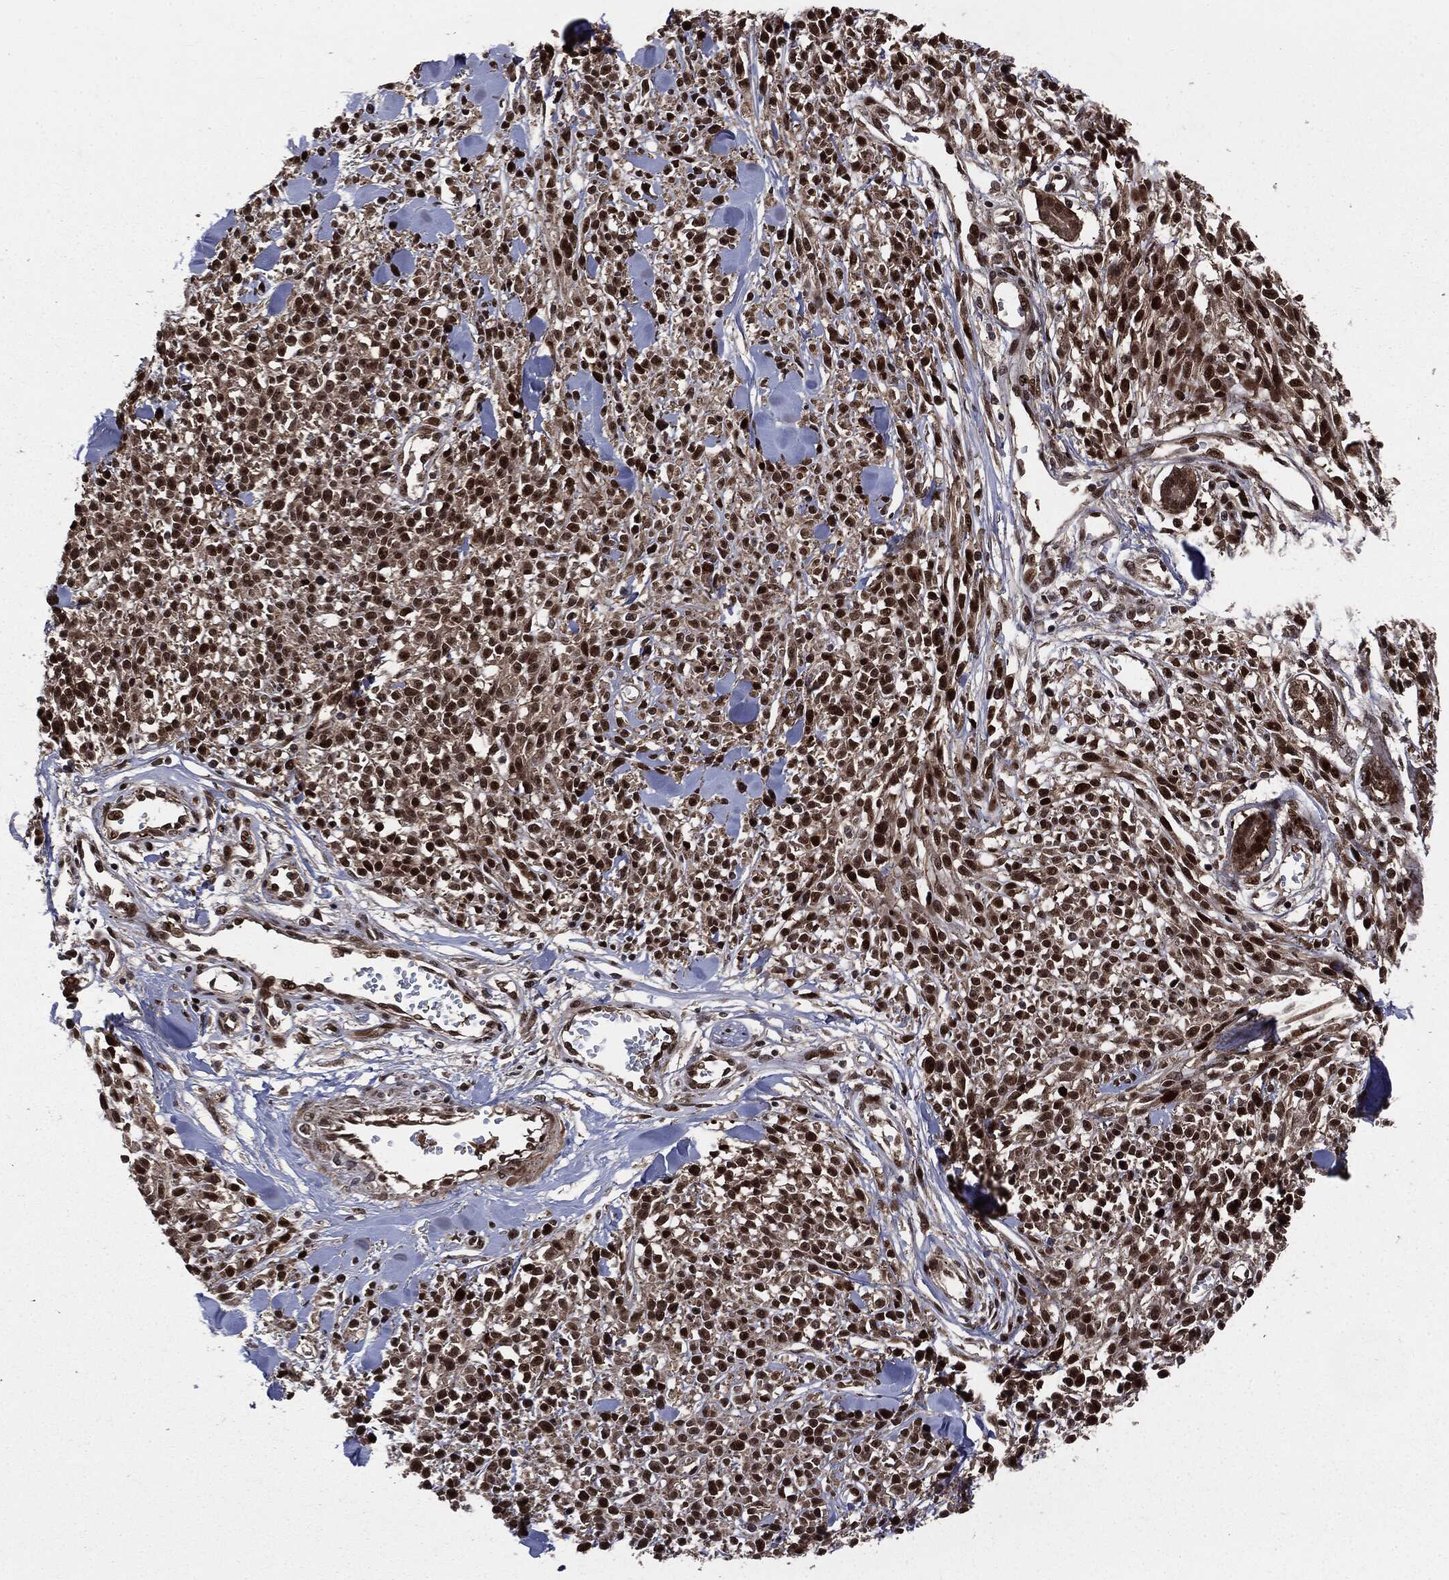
{"staining": {"intensity": "strong", "quantity": ">75%", "location": "nuclear"}, "tissue": "melanoma", "cell_type": "Tumor cells", "image_type": "cancer", "snomed": [{"axis": "morphology", "description": "Malignant melanoma, NOS"}, {"axis": "topography", "description": "Skin"}, {"axis": "topography", "description": "Skin of trunk"}], "caption": "Malignant melanoma stained for a protein (brown) displays strong nuclear positive expression in about >75% of tumor cells.", "gene": "SMAD4", "patient": {"sex": "male", "age": 74}}